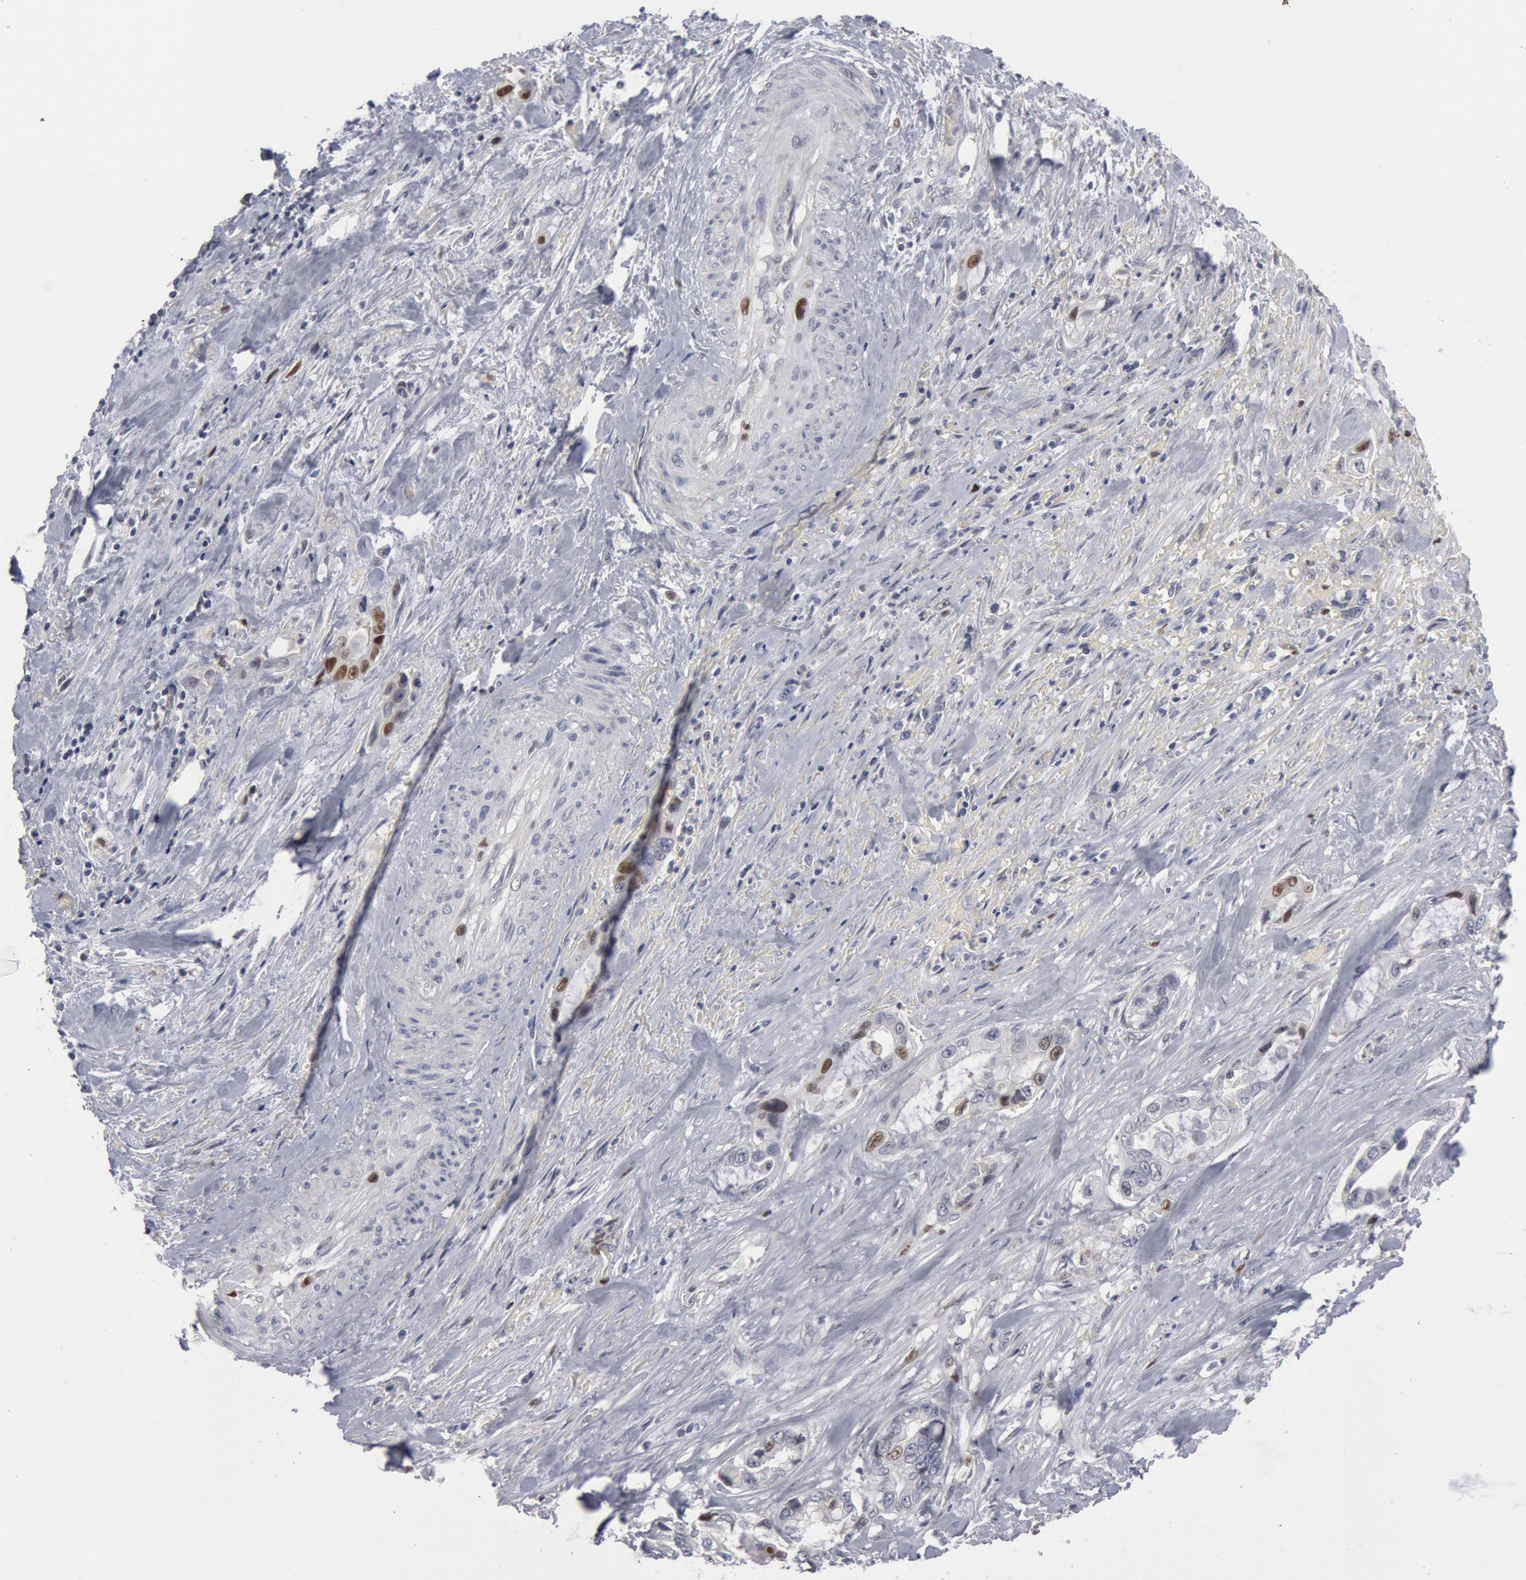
{"staining": {"intensity": "weak", "quantity": "25%-75%", "location": "nuclear"}, "tissue": "pancreatic cancer", "cell_type": "Tumor cells", "image_type": "cancer", "snomed": [{"axis": "morphology", "description": "Adenocarcinoma, NOS"}, {"axis": "topography", "description": "Pancreas"}, {"axis": "topography", "description": "Stomach, upper"}], "caption": "Immunohistochemical staining of human adenocarcinoma (pancreatic) exhibits weak nuclear protein staining in about 25%-75% of tumor cells. (IHC, brightfield microscopy, high magnification).", "gene": "WDHD1", "patient": {"sex": "male", "age": 77}}